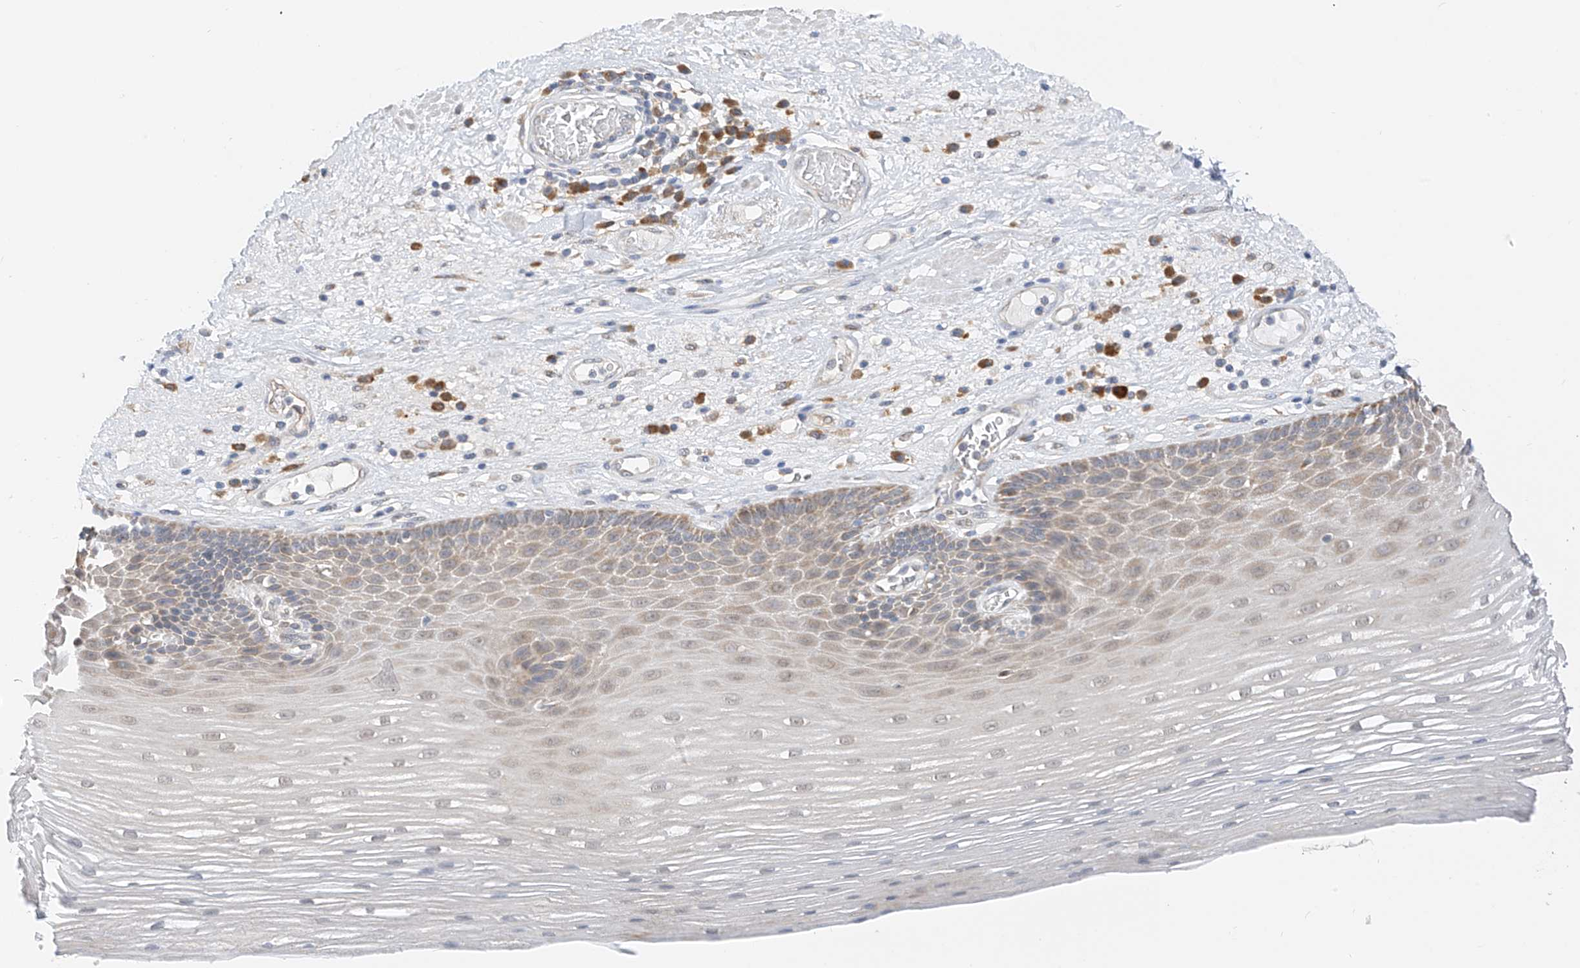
{"staining": {"intensity": "moderate", "quantity": "<25%", "location": "cytoplasmic/membranous"}, "tissue": "esophagus", "cell_type": "Squamous epithelial cells", "image_type": "normal", "snomed": [{"axis": "morphology", "description": "Normal tissue, NOS"}, {"axis": "topography", "description": "Esophagus"}], "caption": "Protein expression analysis of benign esophagus shows moderate cytoplasmic/membranous staining in approximately <25% of squamous epithelial cells.", "gene": "PPA2", "patient": {"sex": "male", "age": 62}}